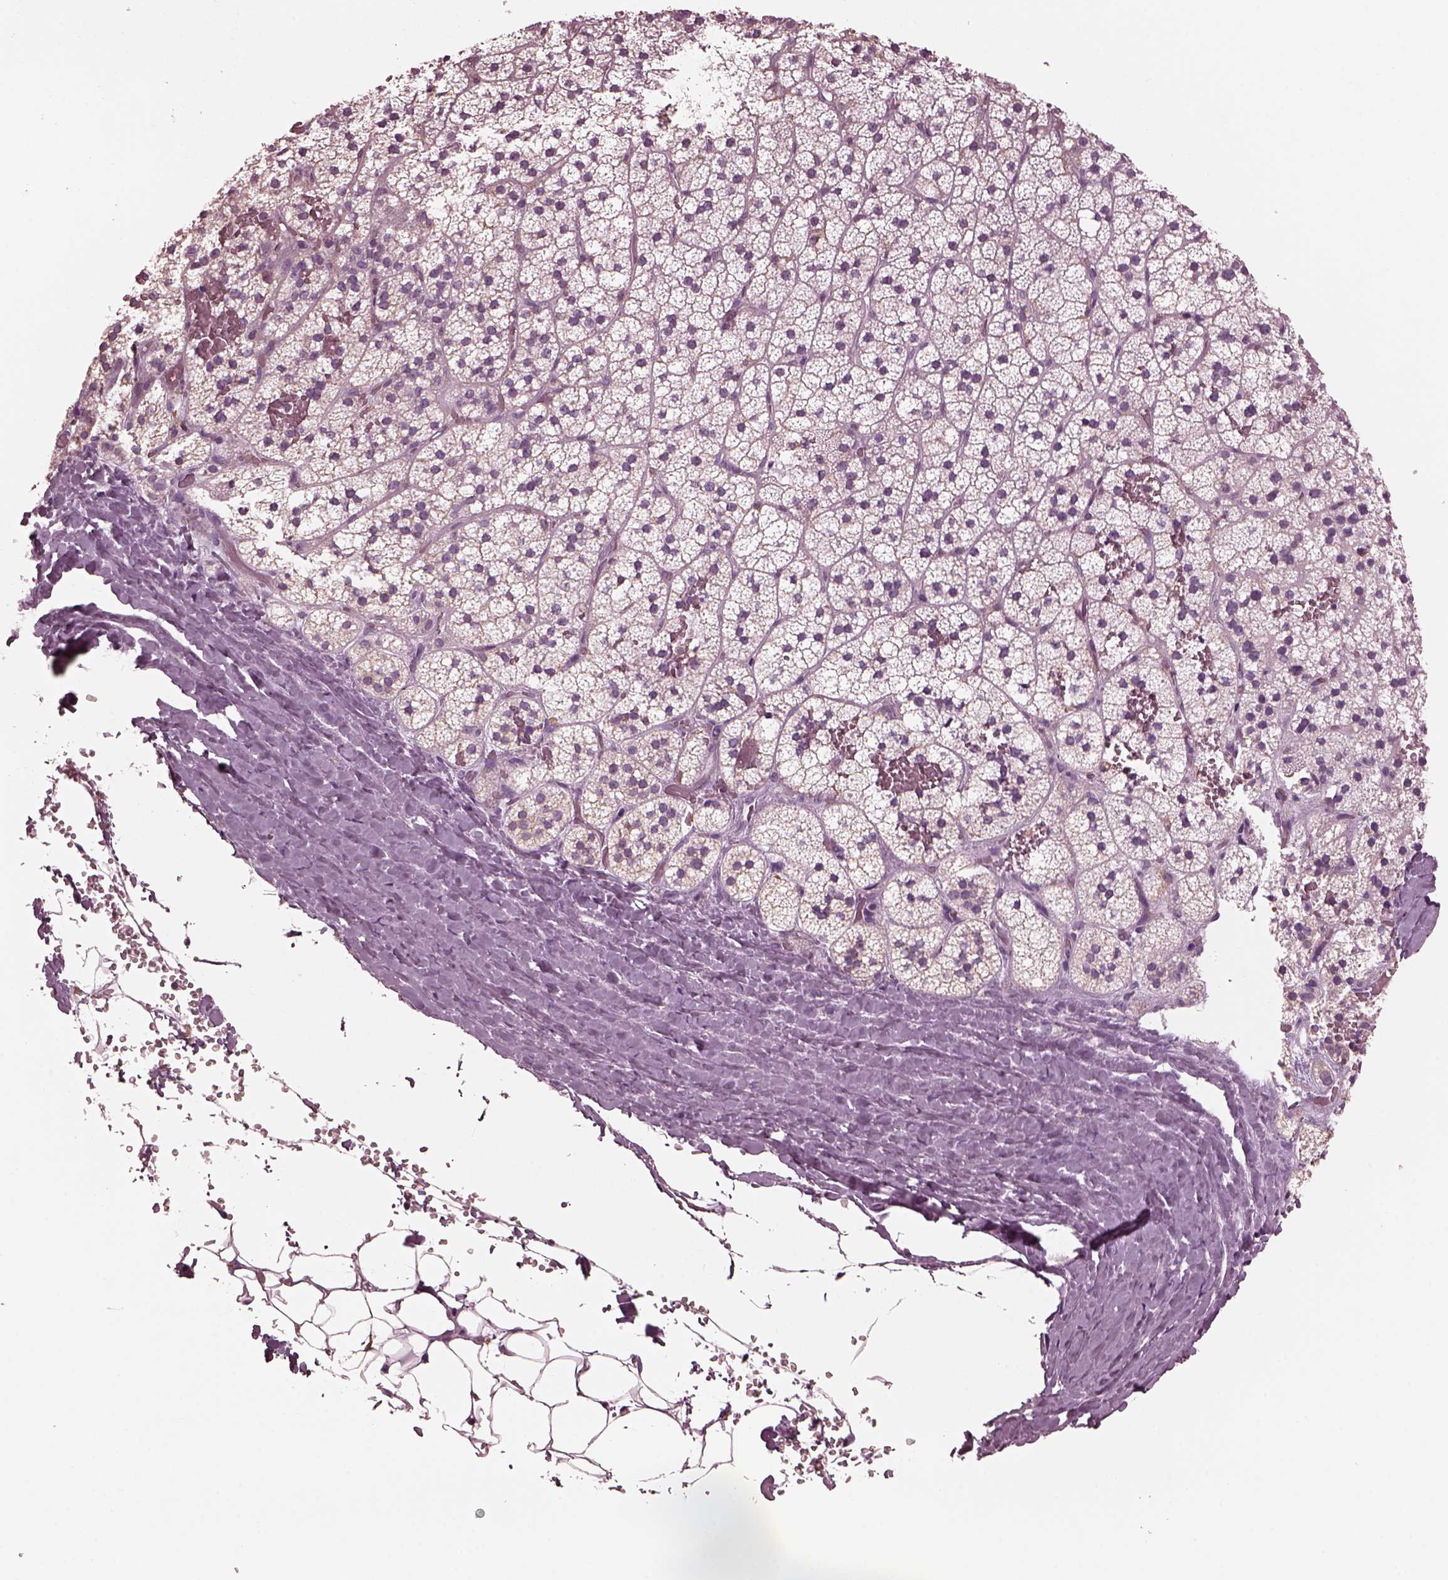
{"staining": {"intensity": "negative", "quantity": "none", "location": "none"}, "tissue": "adrenal gland", "cell_type": "Glandular cells", "image_type": "normal", "snomed": [{"axis": "morphology", "description": "Normal tissue, NOS"}, {"axis": "topography", "description": "Adrenal gland"}], "caption": "Protein analysis of benign adrenal gland reveals no significant staining in glandular cells.", "gene": "CGA", "patient": {"sex": "male", "age": 53}}